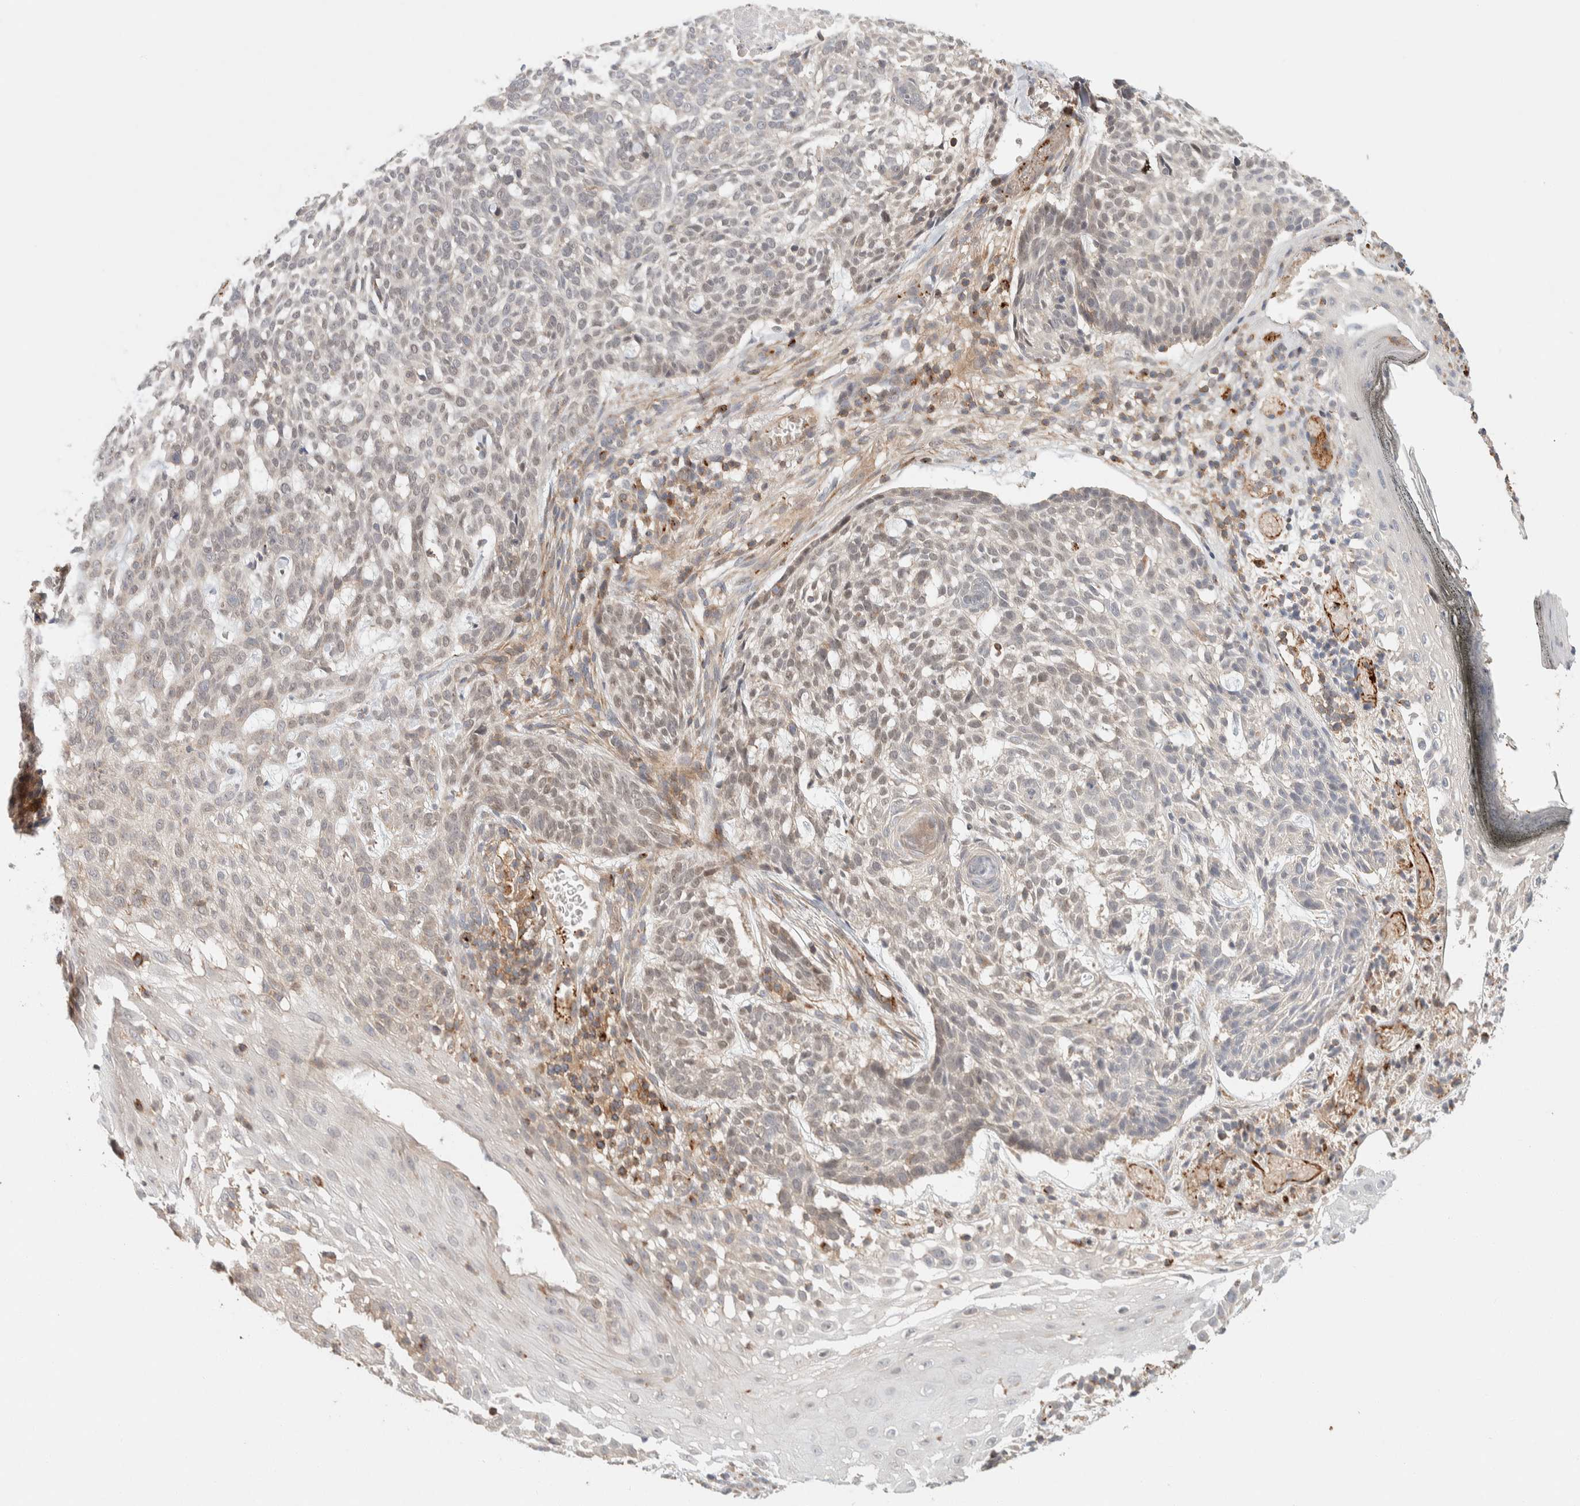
{"staining": {"intensity": "weak", "quantity": "<25%", "location": "nuclear"}, "tissue": "skin cancer", "cell_type": "Tumor cells", "image_type": "cancer", "snomed": [{"axis": "morphology", "description": "Basal cell carcinoma"}, {"axis": "topography", "description": "Skin"}], "caption": "Immunohistochemistry (IHC) histopathology image of neoplastic tissue: human basal cell carcinoma (skin) stained with DAB (3,3'-diaminobenzidine) exhibits no significant protein positivity in tumor cells. (Stains: DAB IHC with hematoxylin counter stain, Microscopy: brightfield microscopy at high magnification).", "gene": "KIF9", "patient": {"sex": "female", "age": 64}}